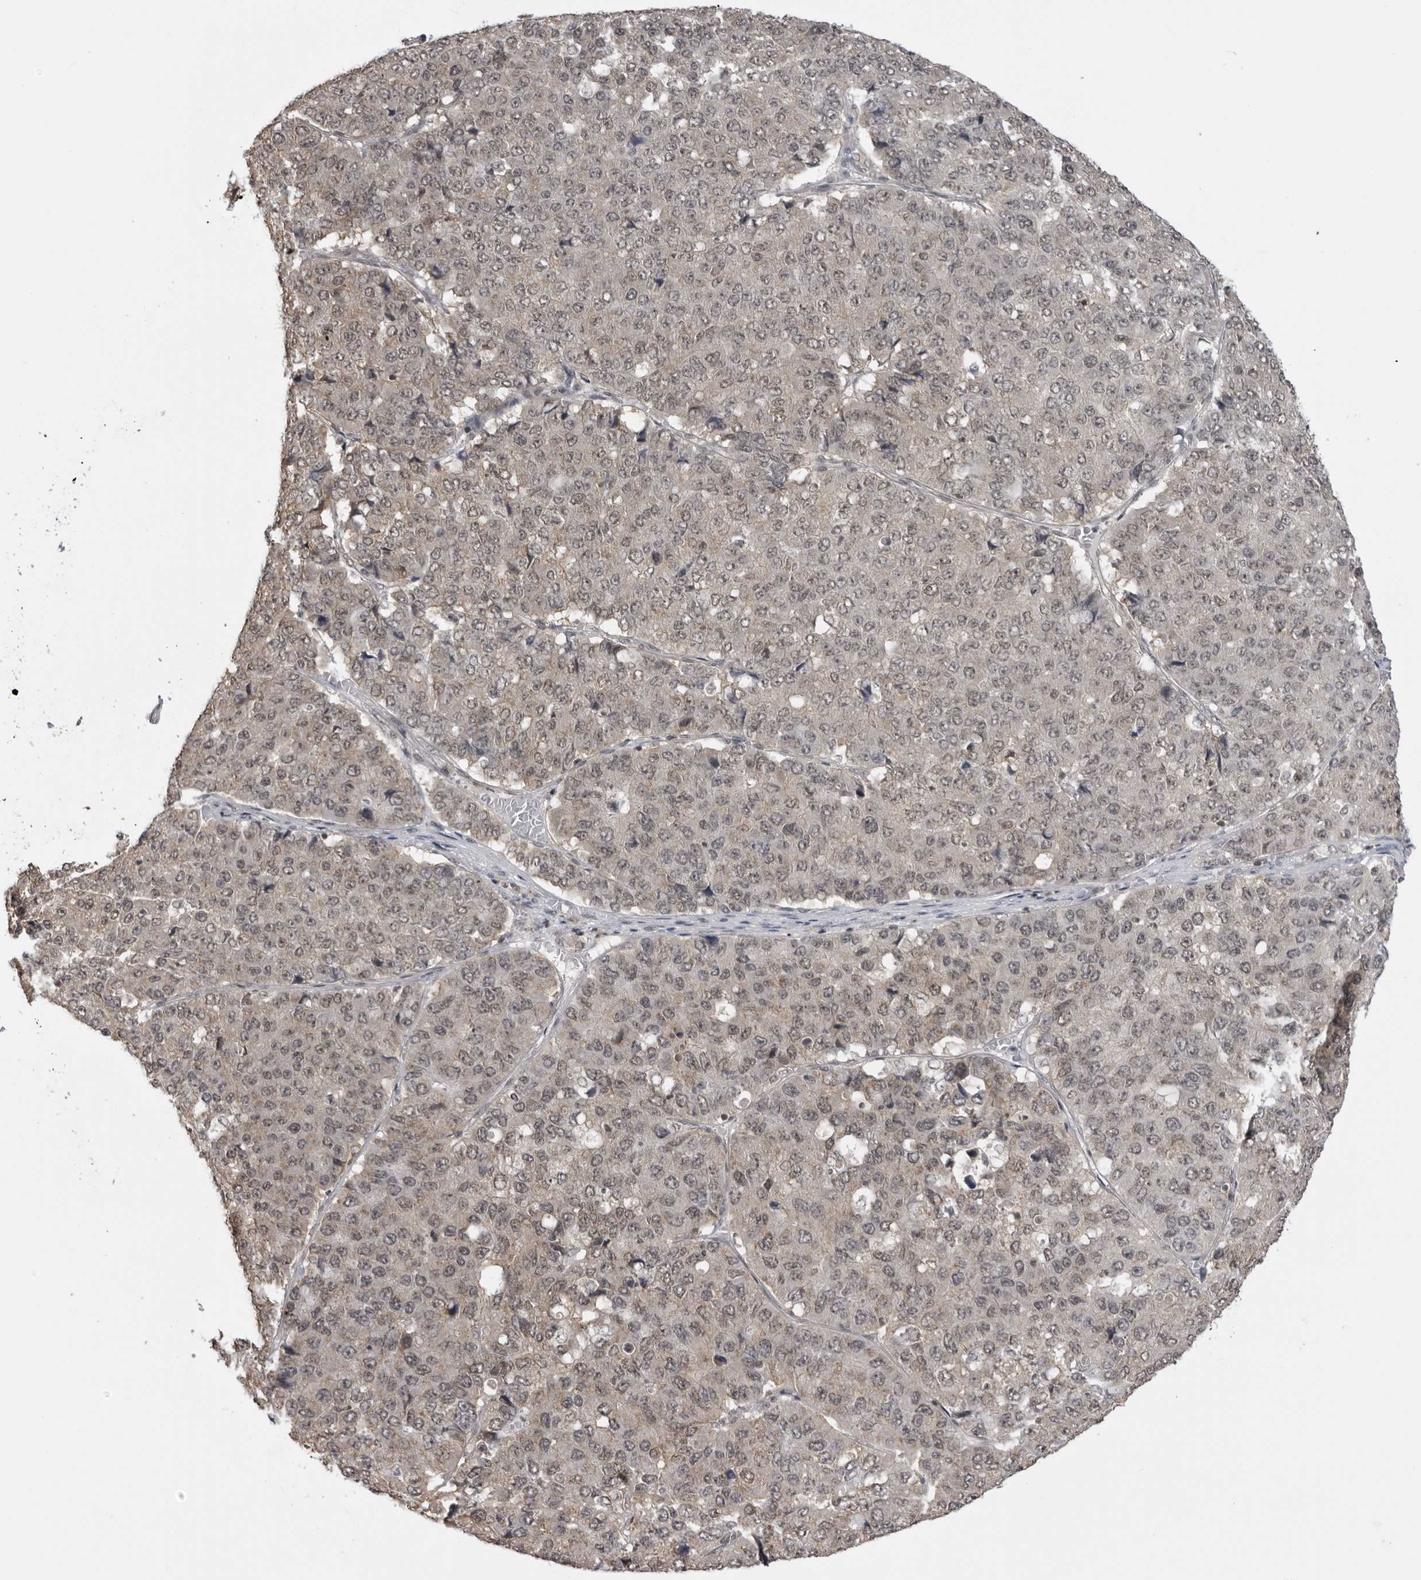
{"staining": {"intensity": "weak", "quantity": ">75%", "location": "cytoplasmic/membranous,nuclear"}, "tissue": "pancreatic cancer", "cell_type": "Tumor cells", "image_type": "cancer", "snomed": [{"axis": "morphology", "description": "Adenocarcinoma, NOS"}, {"axis": "topography", "description": "Pancreas"}], "caption": "Protein expression analysis of human pancreatic cancer reveals weak cytoplasmic/membranous and nuclear positivity in about >75% of tumor cells.", "gene": "PDCL3", "patient": {"sex": "male", "age": 50}}